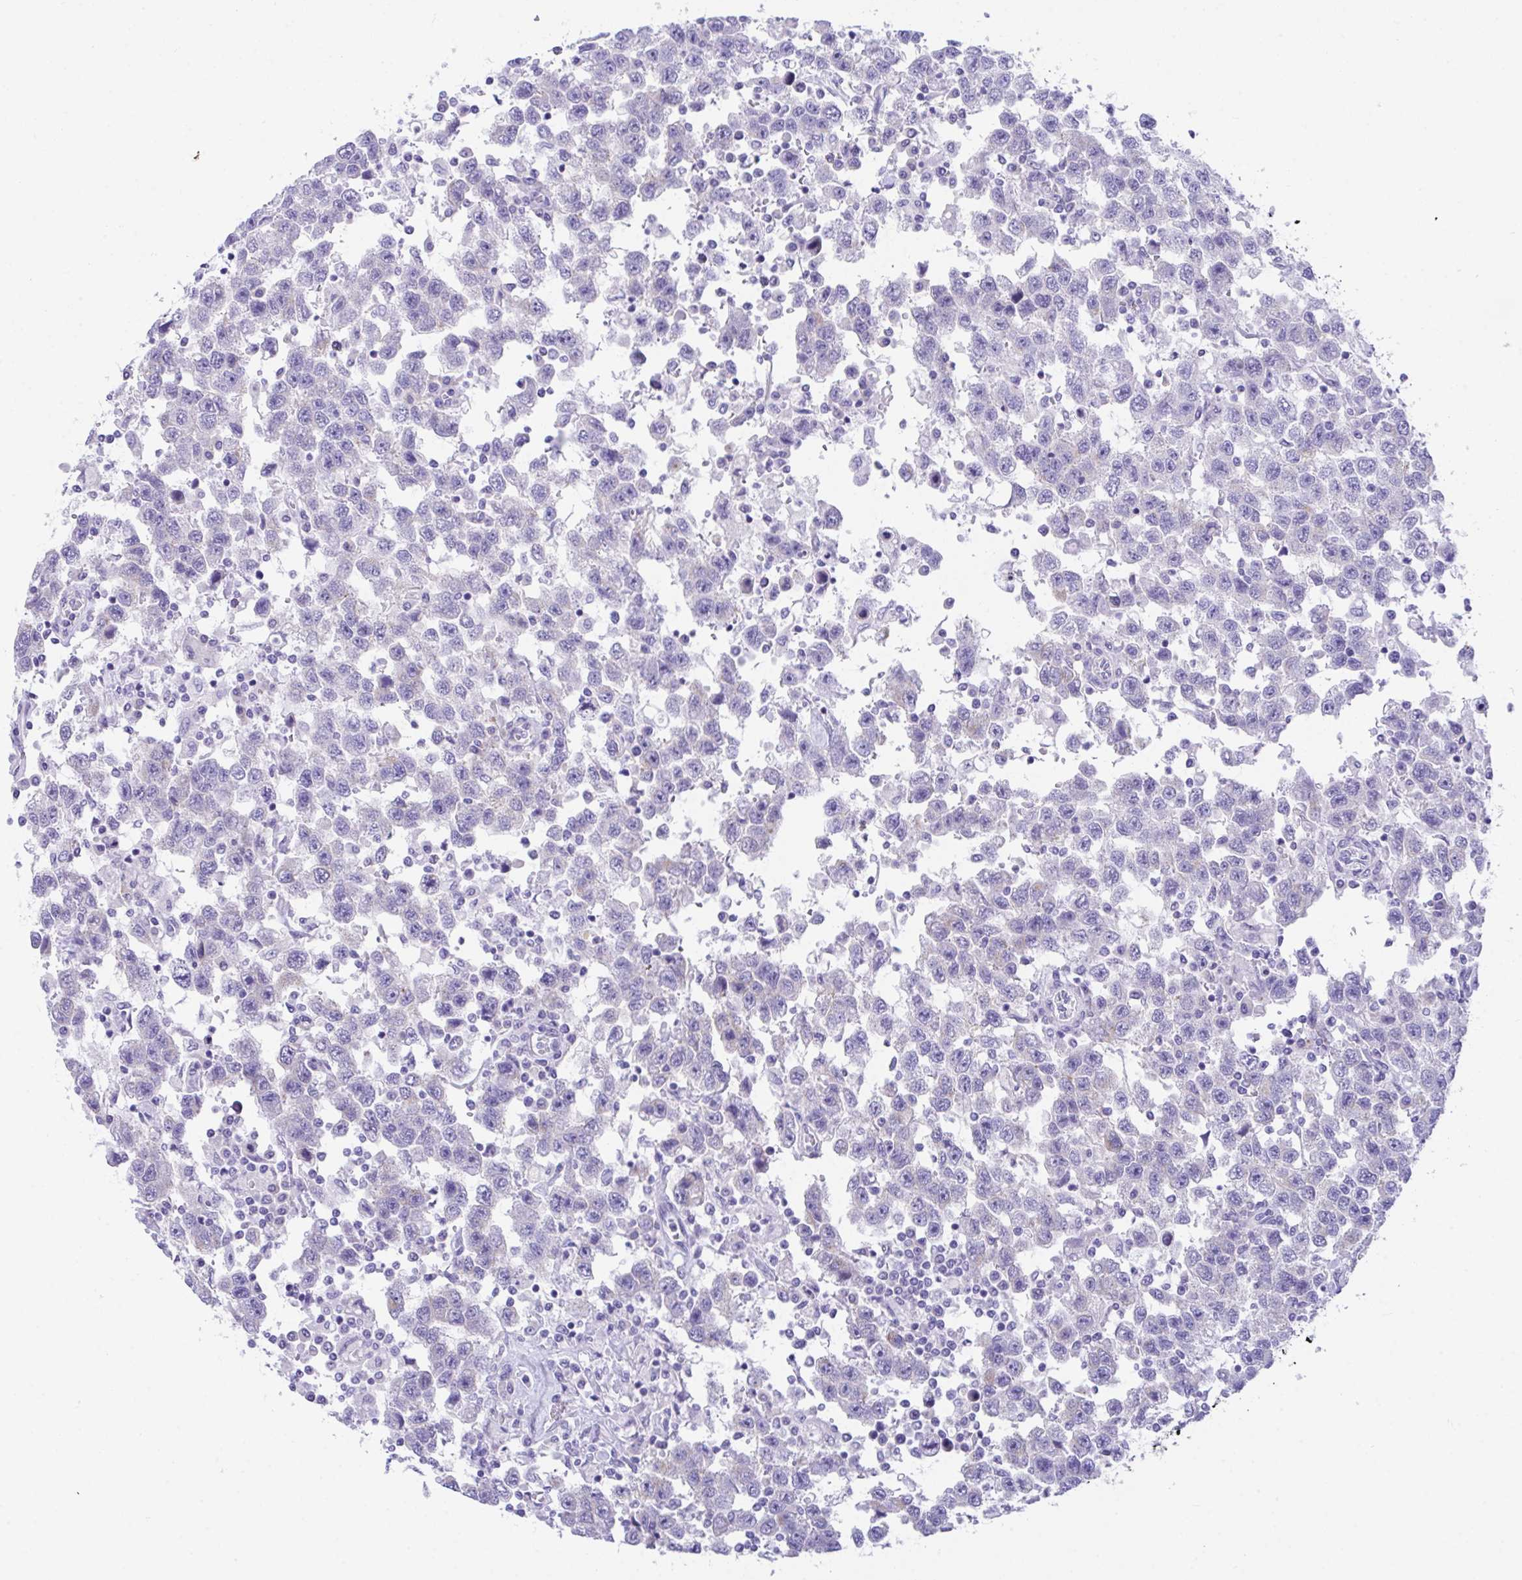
{"staining": {"intensity": "negative", "quantity": "none", "location": "none"}, "tissue": "testis cancer", "cell_type": "Tumor cells", "image_type": "cancer", "snomed": [{"axis": "morphology", "description": "Seminoma, NOS"}, {"axis": "topography", "description": "Testis"}], "caption": "Immunohistochemical staining of testis cancer (seminoma) shows no significant staining in tumor cells. (Brightfield microscopy of DAB IHC at high magnification).", "gene": "TMEM106B", "patient": {"sex": "male", "age": 41}}